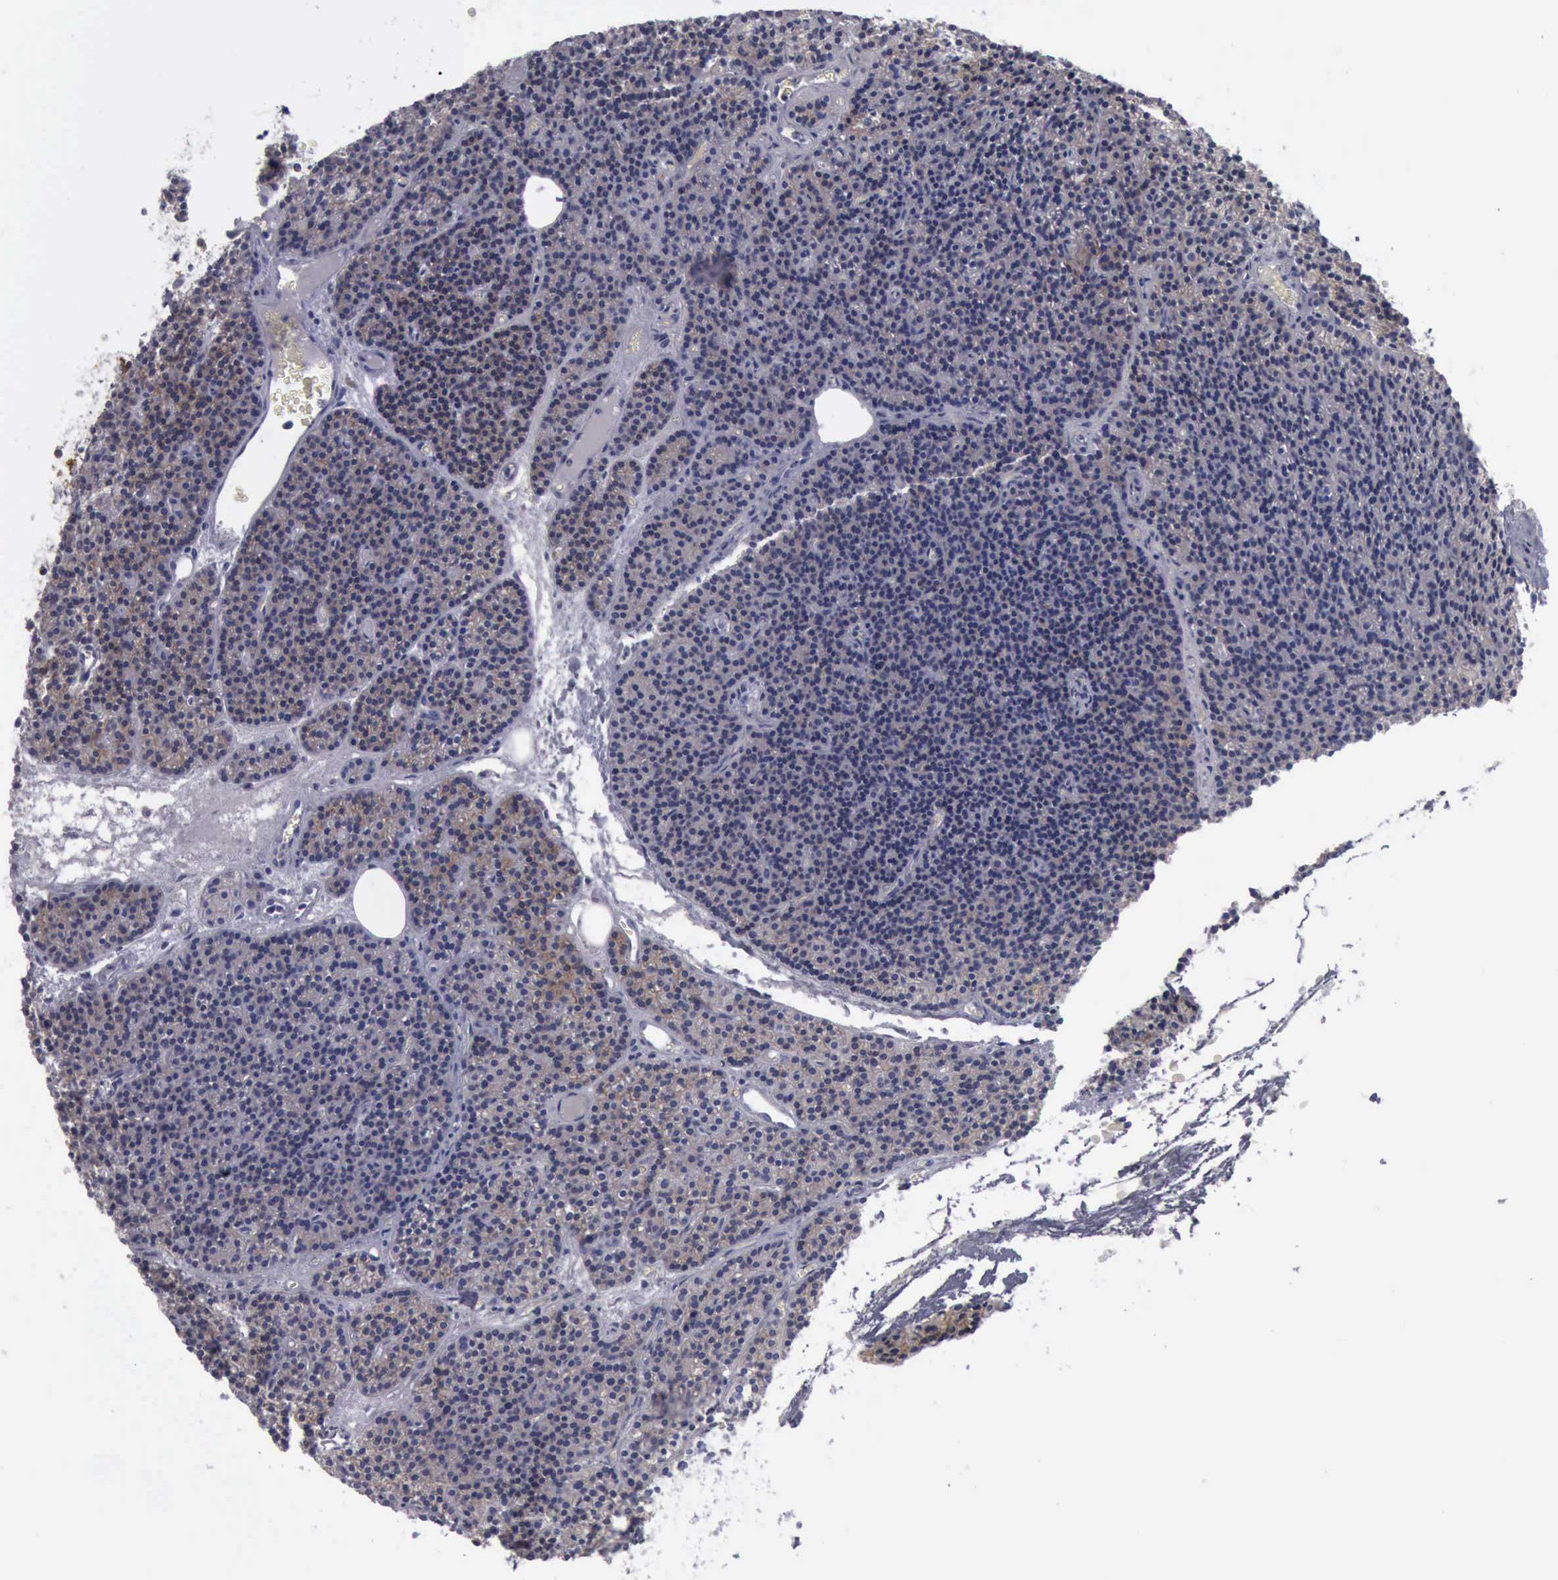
{"staining": {"intensity": "weak", "quantity": "25%-75%", "location": "cytoplasmic/membranous"}, "tissue": "parathyroid gland", "cell_type": "Glandular cells", "image_type": "normal", "snomed": [{"axis": "morphology", "description": "Normal tissue, NOS"}, {"axis": "topography", "description": "Parathyroid gland"}], "caption": "This is an image of immunohistochemistry staining of unremarkable parathyroid gland, which shows weak staining in the cytoplasmic/membranous of glandular cells.", "gene": "CDH2", "patient": {"sex": "male", "age": 57}}